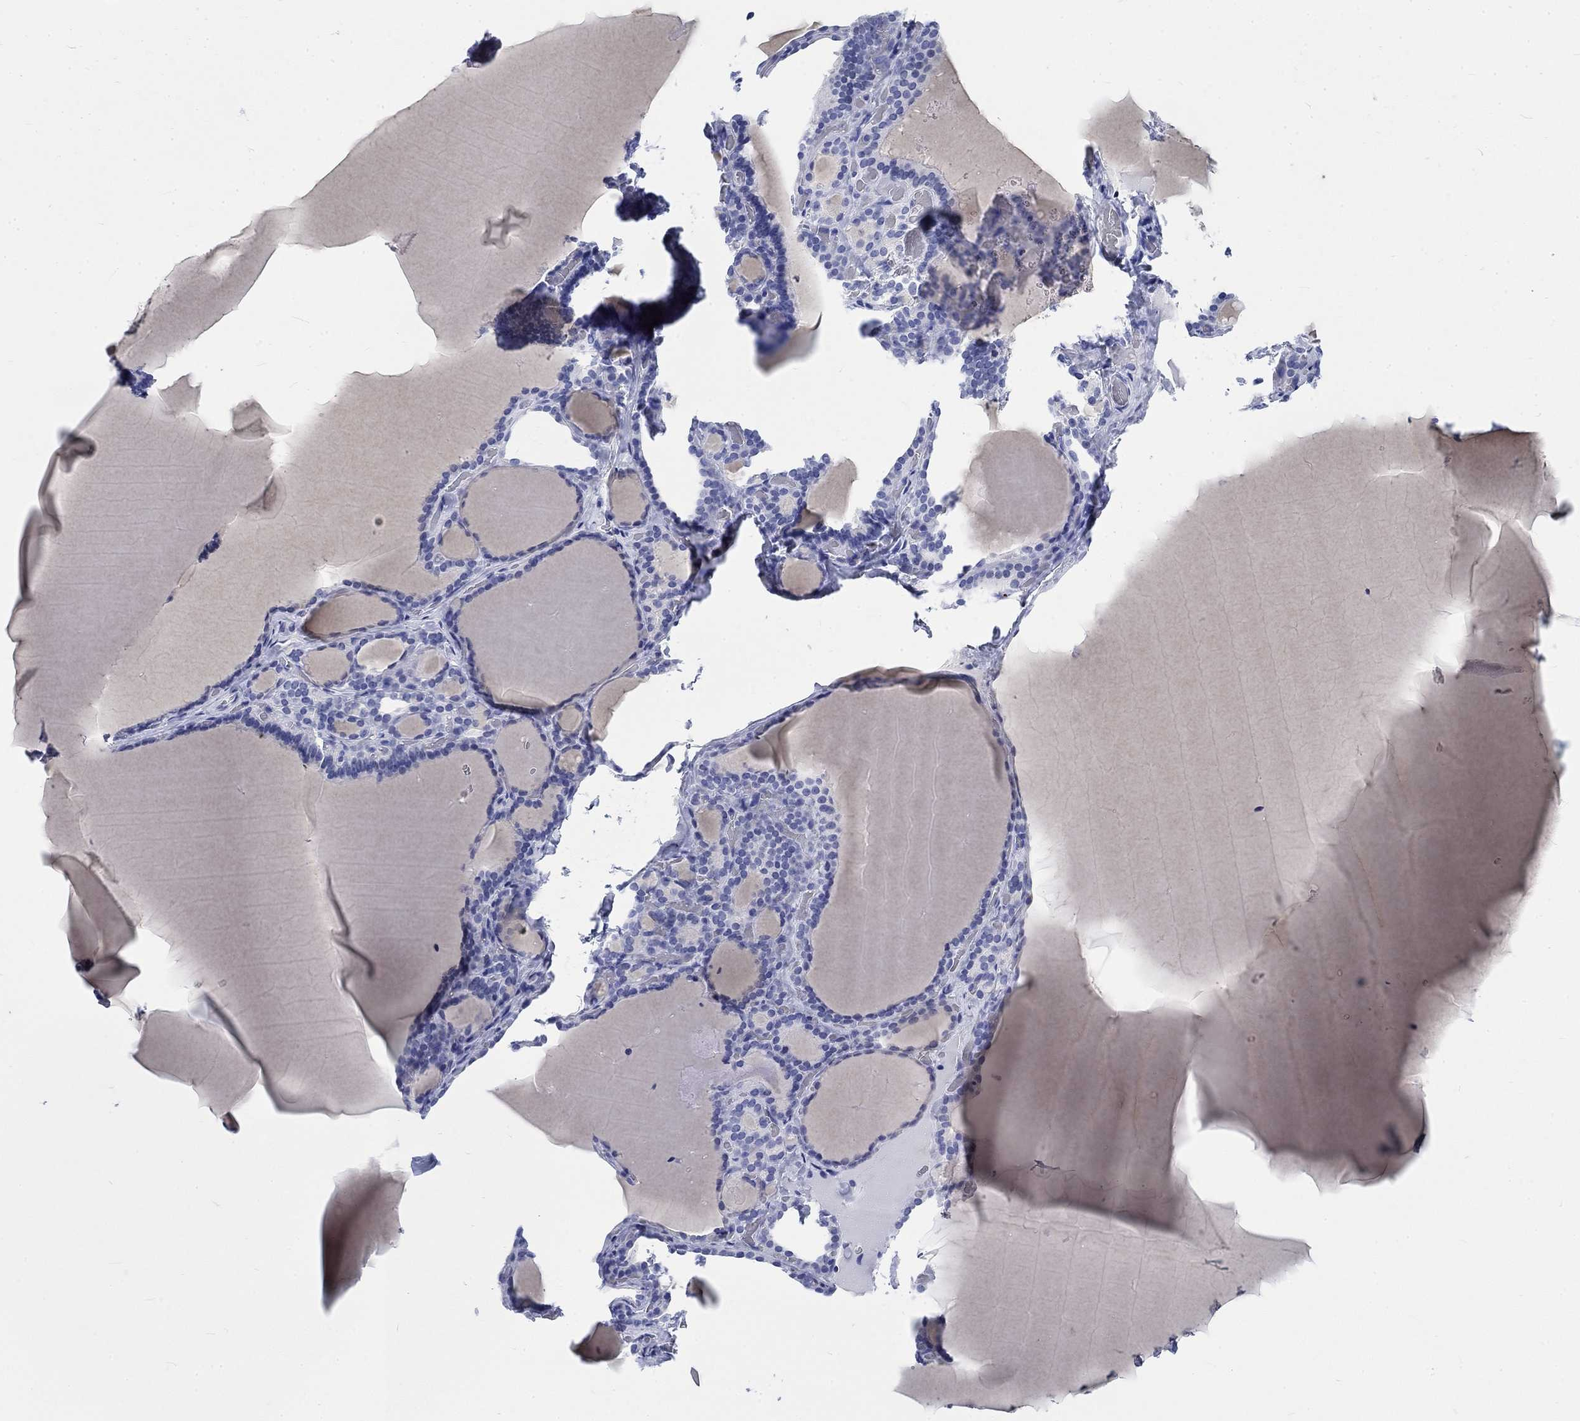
{"staining": {"intensity": "negative", "quantity": "none", "location": "none"}, "tissue": "thyroid gland", "cell_type": "Glandular cells", "image_type": "normal", "snomed": [{"axis": "morphology", "description": "Normal tissue, NOS"}, {"axis": "morphology", "description": "Hyperplasia, NOS"}, {"axis": "topography", "description": "Thyroid gland"}], "caption": "High magnification brightfield microscopy of benign thyroid gland stained with DAB (brown) and counterstained with hematoxylin (blue): glandular cells show no significant expression.", "gene": "KRT76", "patient": {"sex": "female", "age": 27}}